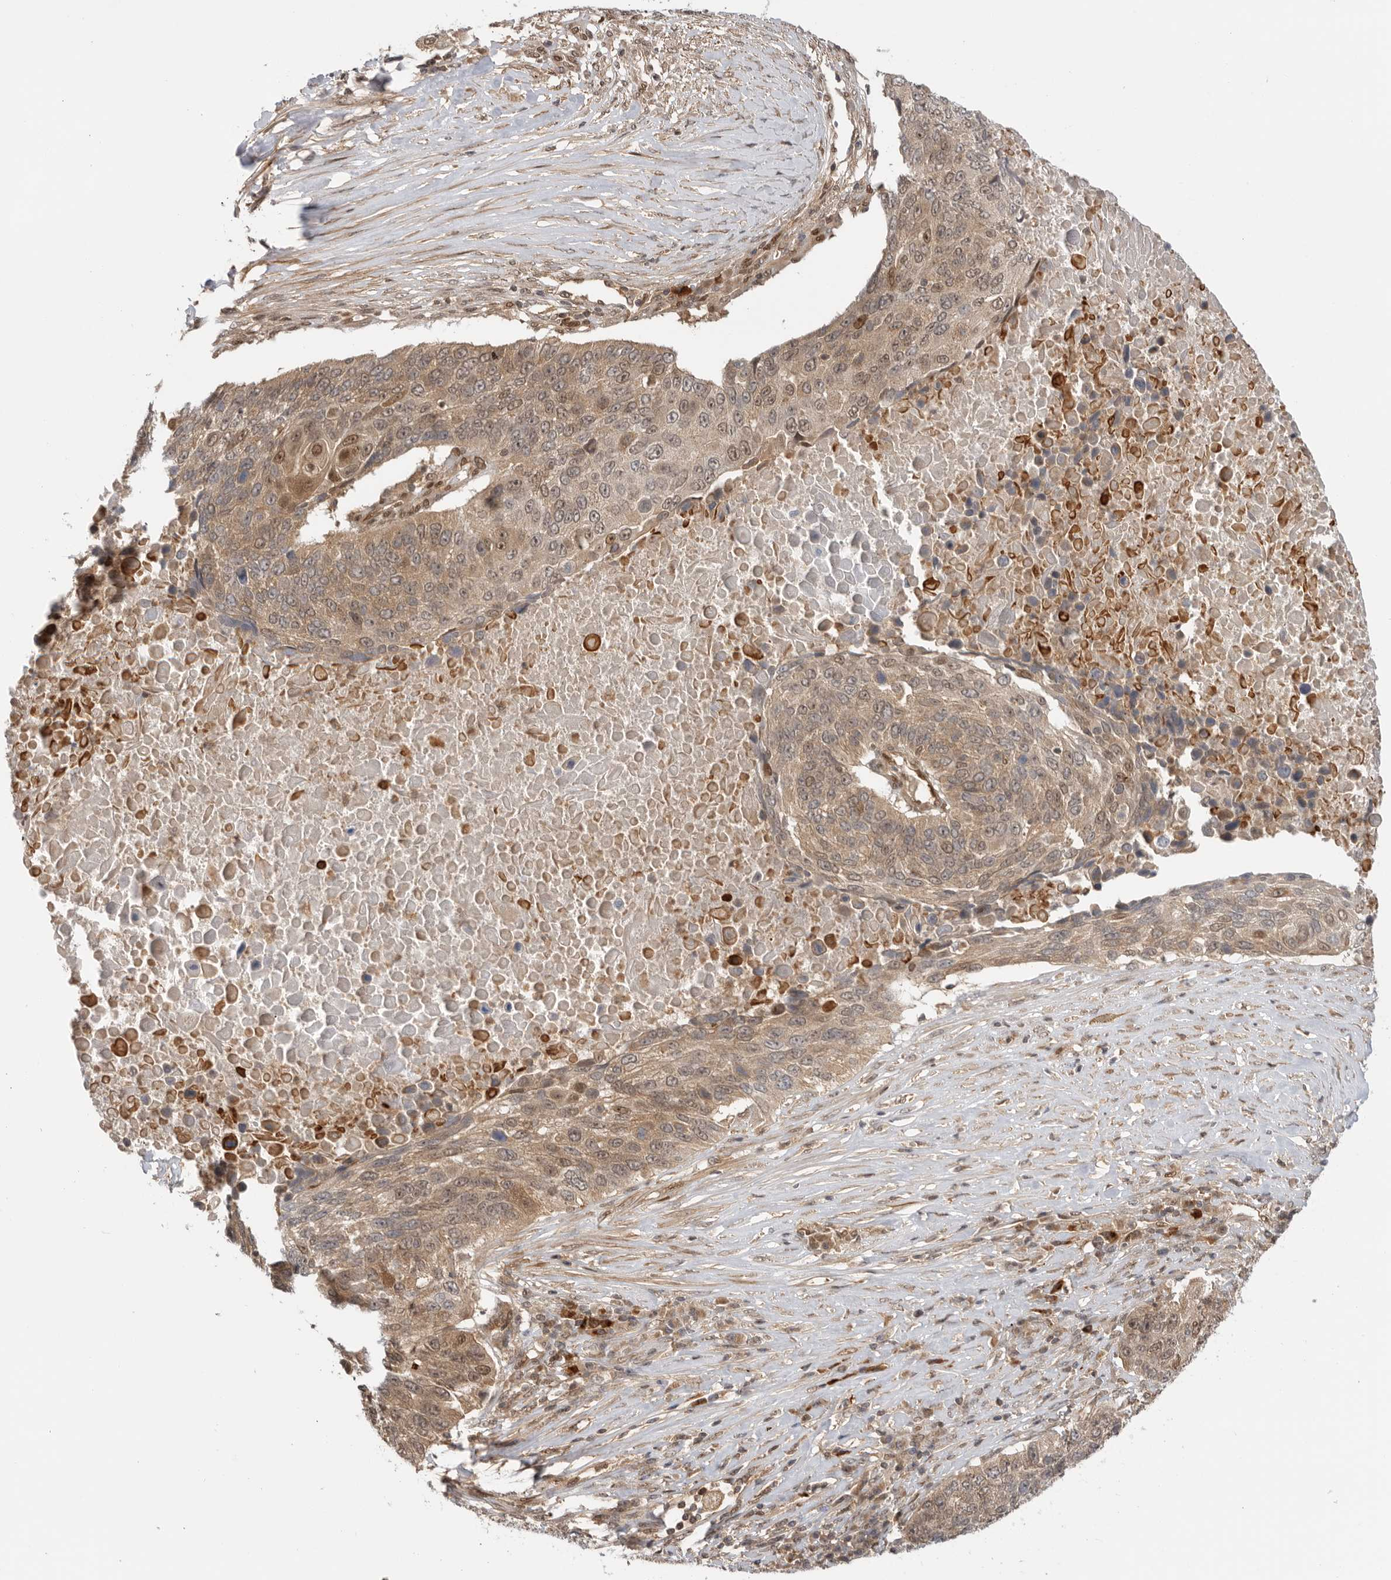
{"staining": {"intensity": "weak", "quantity": "25%-75%", "location": "cytoplasmic/membranous,nuclear"}, "tissue": "lung cancer", "cell_type": "Tumor cells", "image_type": "cancer", "snomed": [{"axis": "morphology", "description": "Squamous cell carcinoma, NOS"}, {"axis": "topography", "description": "Lung"}], "caption": "IHC (DAB) staining of human lung cancer (squamous cell carcinoma) demonstrates weak cytoplasmic/membranous and nuclear protein positivity in about 25%-75% of tumor cells. Immunohistochemistry (ihc) stains the protein of interest in brown and the nuclei are stained blue.", "gene": "DCAF8", "patient": {"sex": "male", "age": 66}}